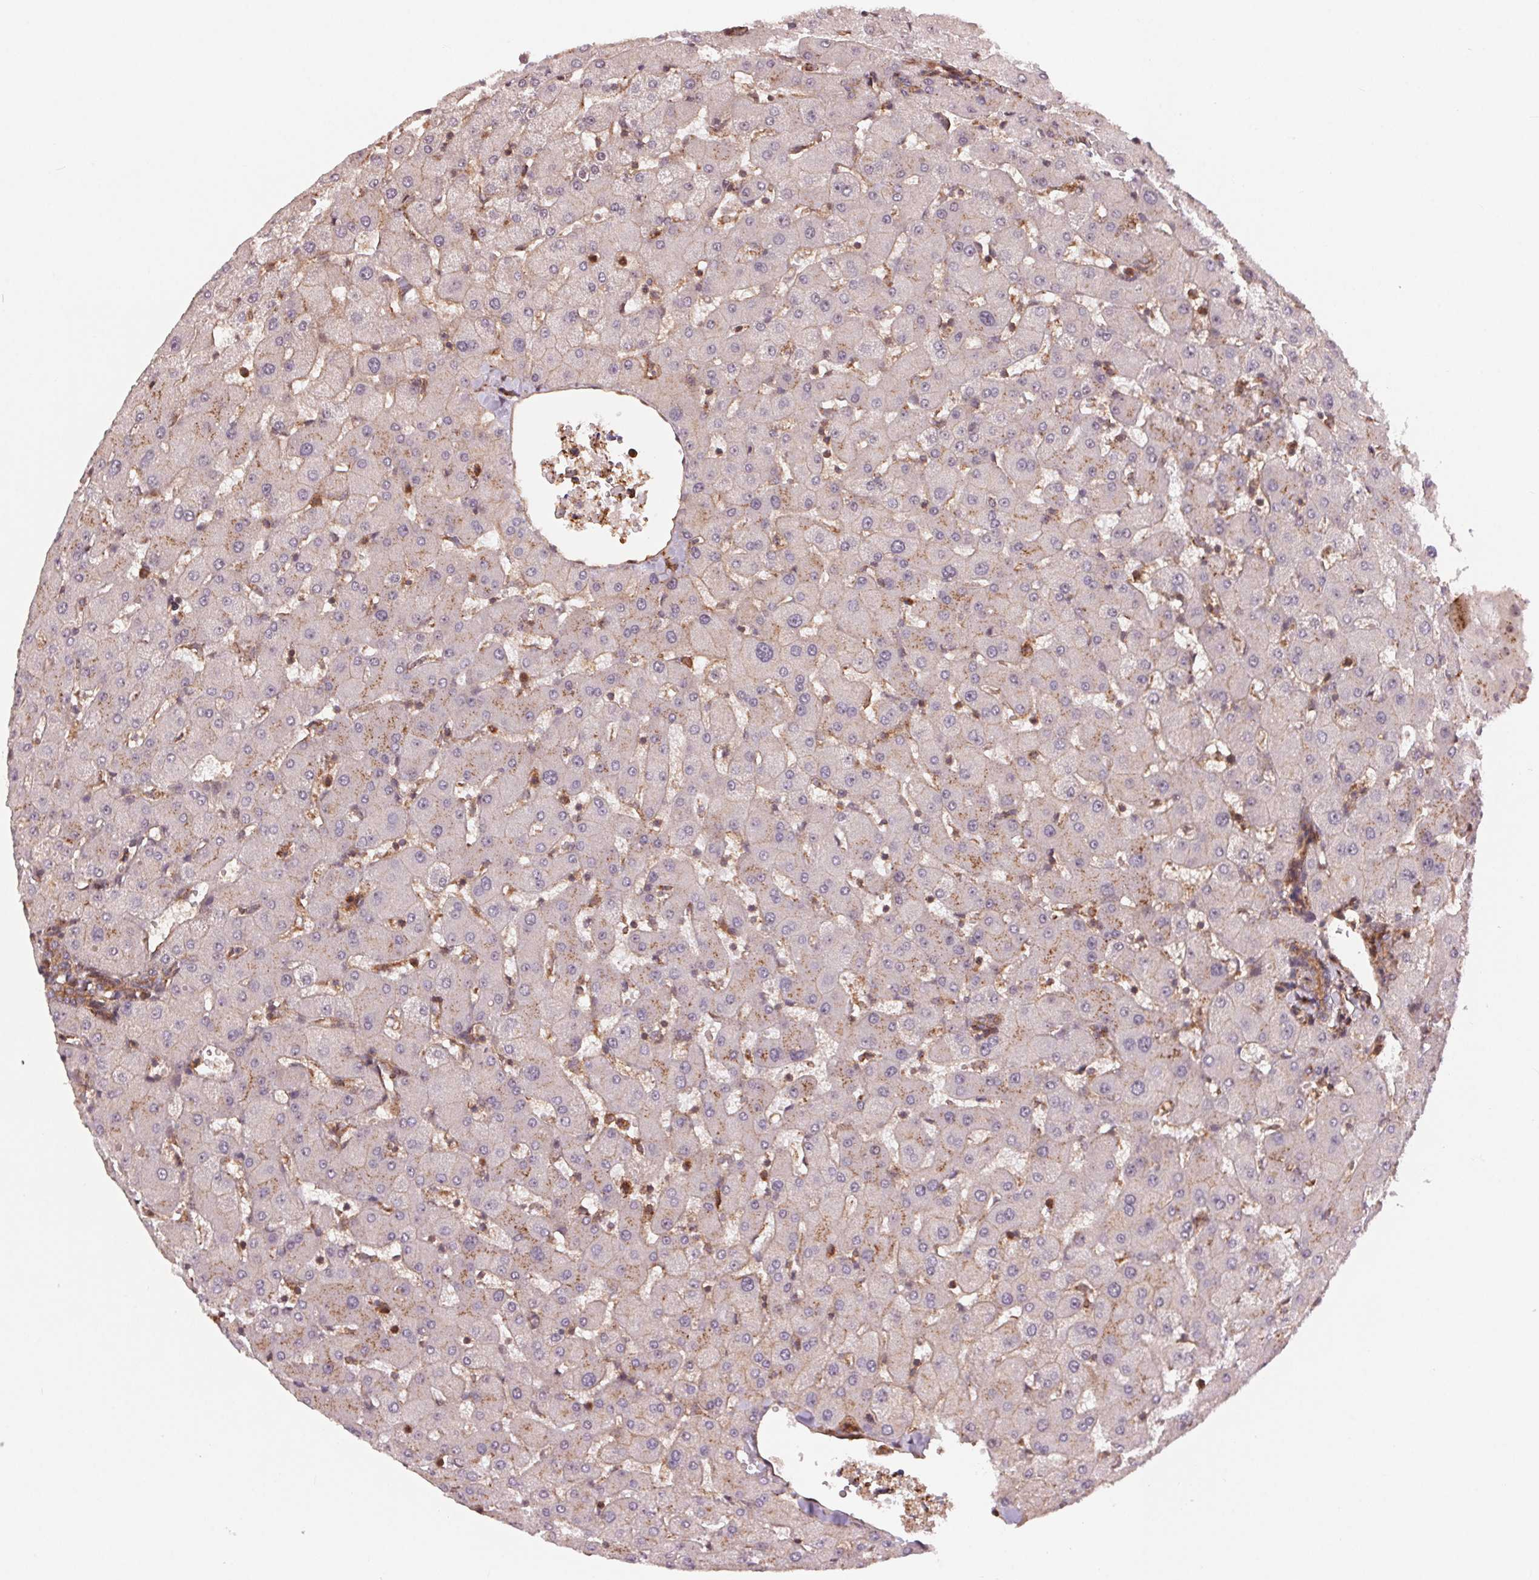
{"staining": {"intensity": "weak", "quantity": ">75%", "location": "cytoplasmic/membranous"}, "tissue": "liver", "cell_type": "Cholangiocytes", "image_type": "normal", "snomed": [{"axis": "morphology", "description": "Normal tissue, NOS"}, {"axis": "topography", "description": "Liver"}], "caption": "Liver stained for a protein shows weak cytoplasmic/membranous positivity in cholangiocytes. (brown staining indicates protein expression, while blue staining denotes nuclei).", "gene": "CHMP4B", "patient": {"sex": "female", "age": 63}}